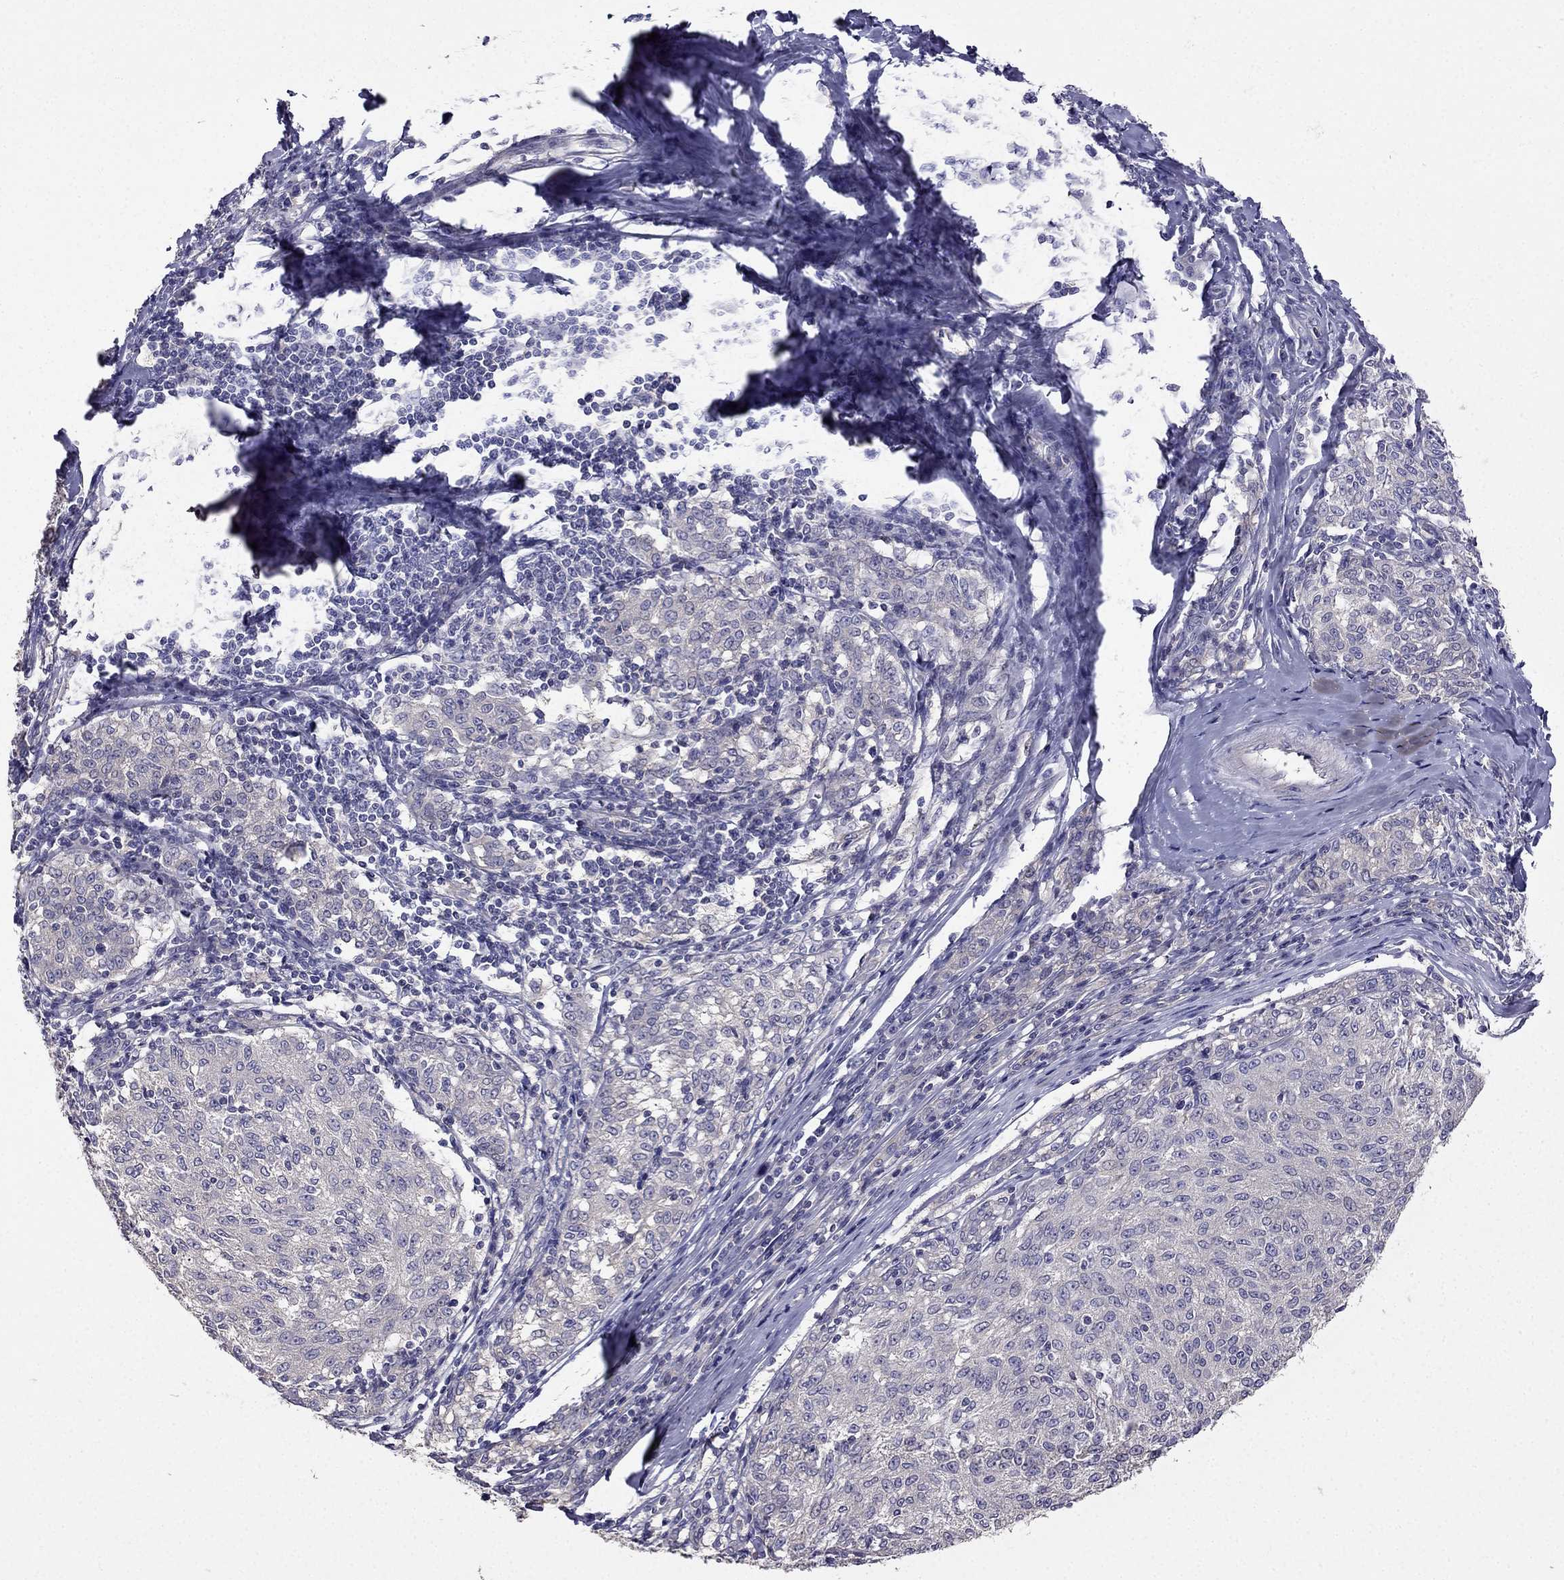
{"staining": {"intensity": "negative", "quantity": "none", "location": "none"}, "tissue": "melanoma", "cell_type": "Tumor cells", "image_type": "cancer", "snomed": [{"axis": "morphology", "description": "Malignant melanoma, NOS"}, {"axis": "topography", "description": "Skin"}], "caption": "The image exhibits no significant positivity in tumor cells of malignant melanoma. (Brightfield microscopy of DAB (3,3'-diaminobenzidine) immunohistochemistry (IHC) at high magnification).", "gene": "AS3MT", "patient": {"sex": "female", "age": 72}}